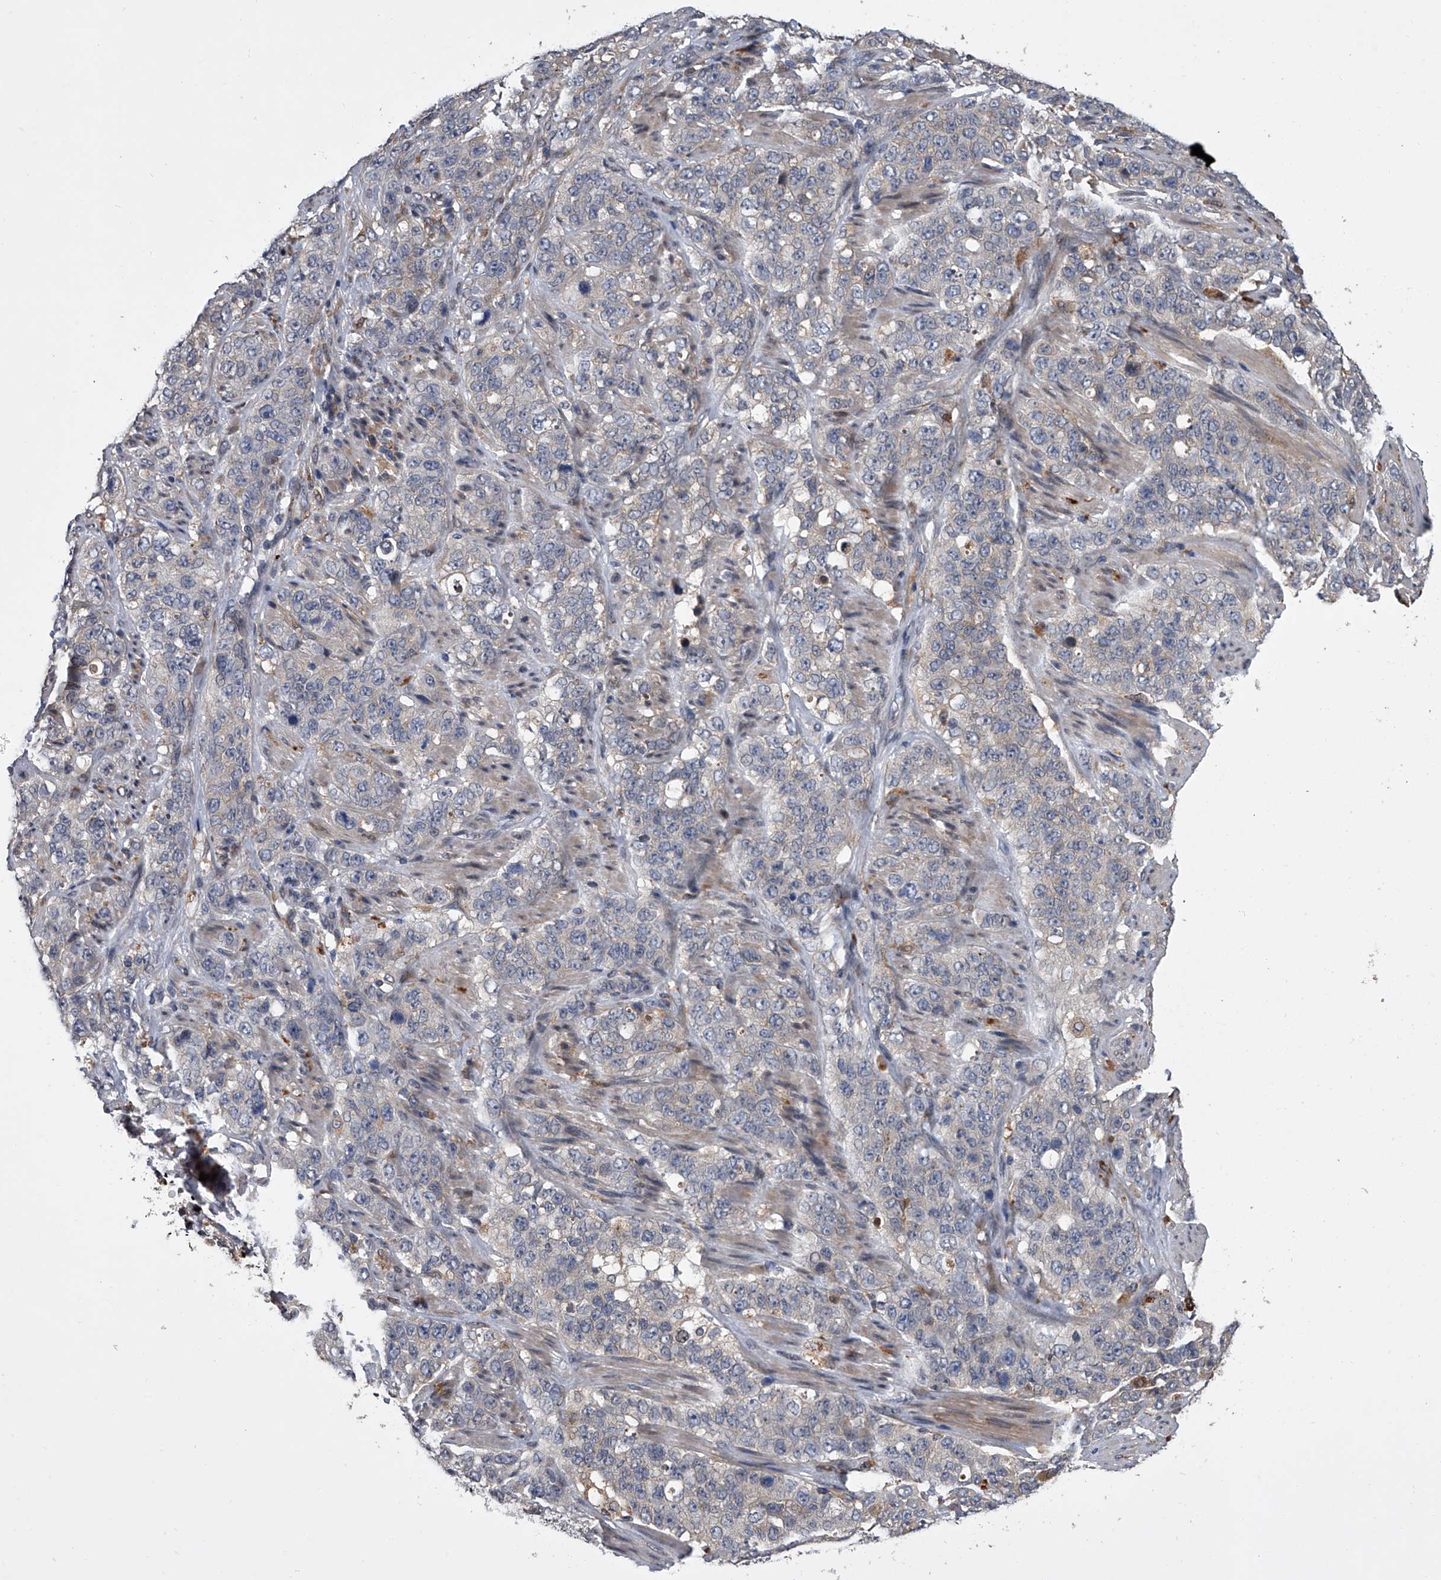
{"staining": {"intensity": "negative", "quantity": "none", "location": "none"}, "tissue": "stomach cancer", "cell_type": "Tumor cells", "image_type": "cancer", "snomed": [{"axis": "morphology", "description": "Adenocarcinoma, NOS"}, {"axis": "topography", "description": "Stomach"}], "caption": "The photomicrograph demonstrates no staining of tumor cells in stomach cancer (adenocarcinoma).", "gene": "TRIM8", "patient": {"sex": "male", "age": 48}}